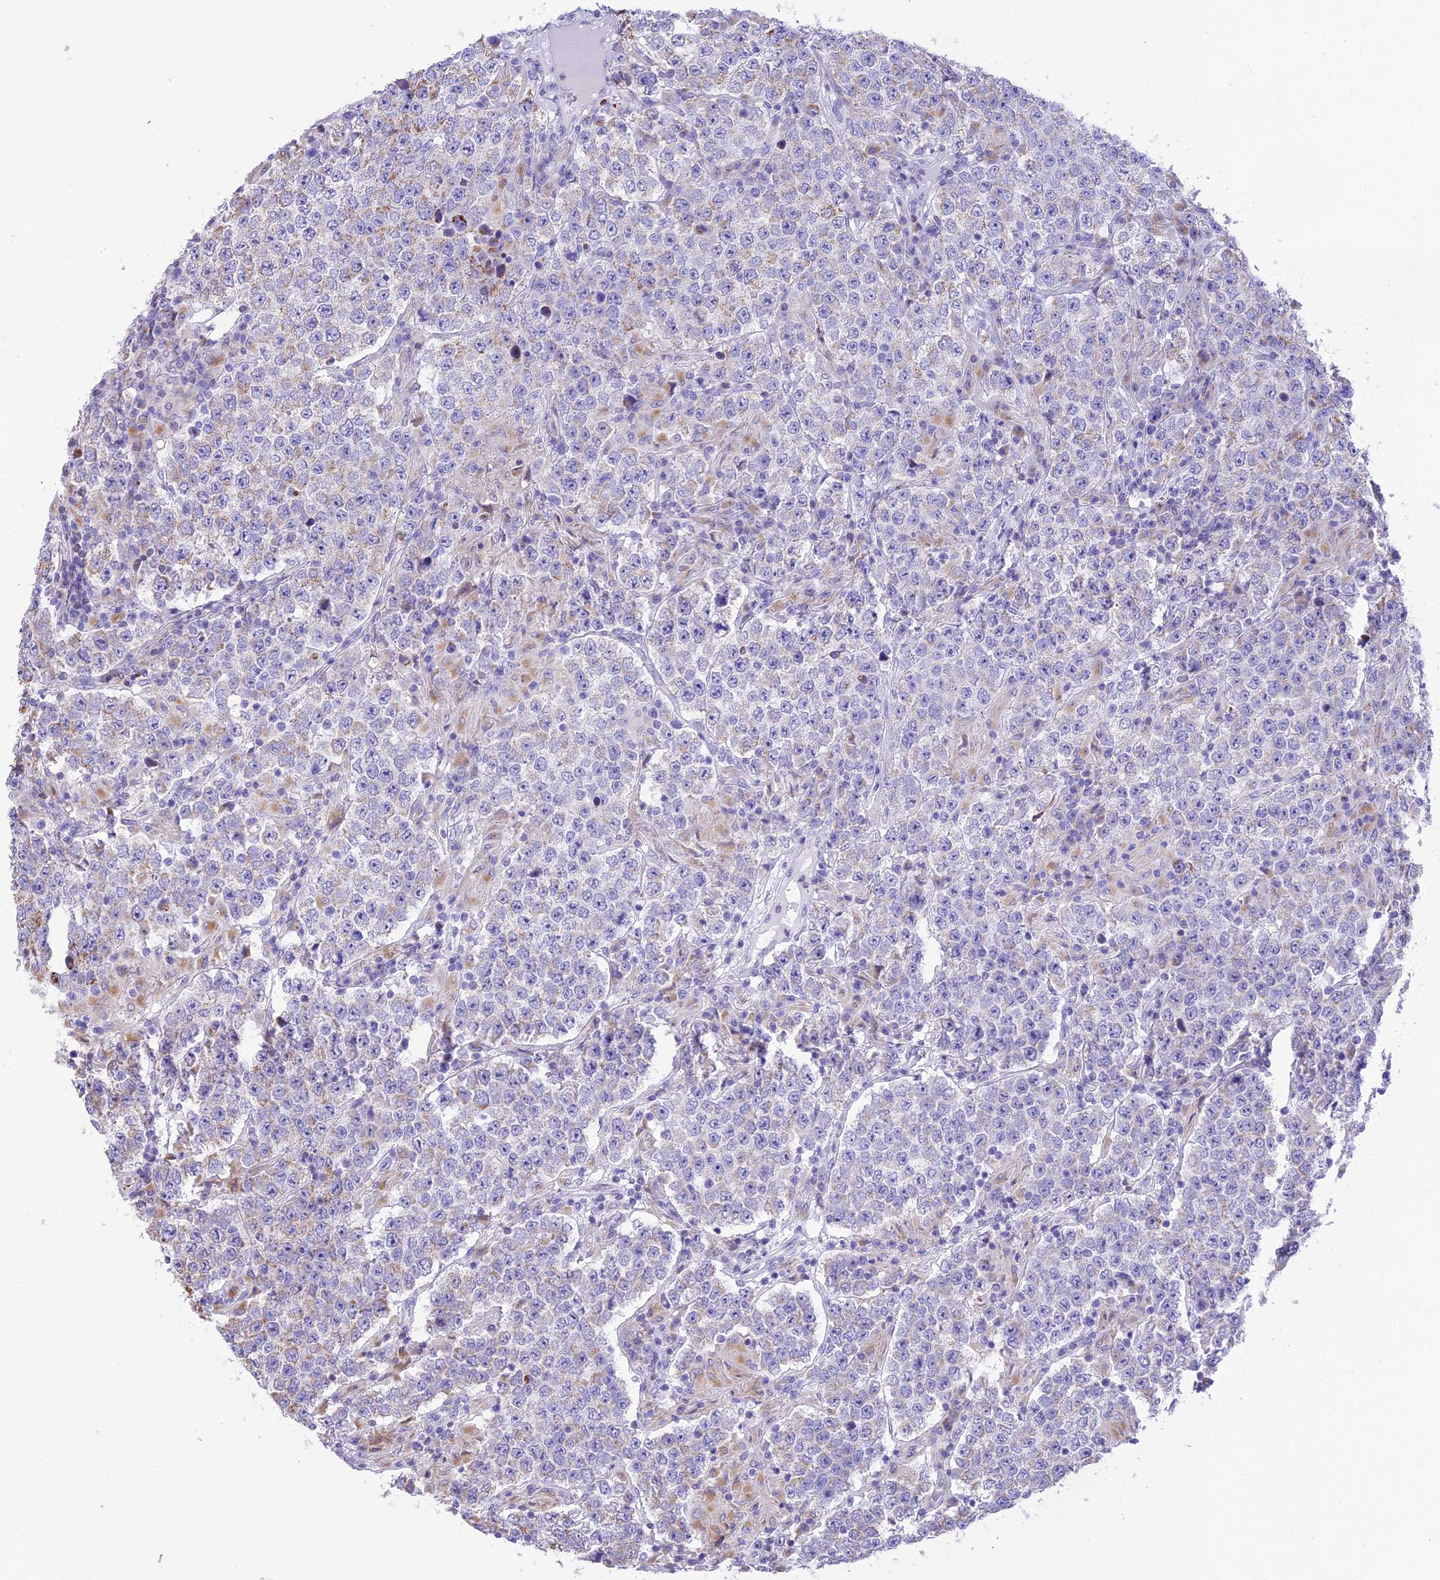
{"staining": {"intensity": "negative", "quantity": "none", "location": "none"}, "tissue": "testis cancer", "cell_type": "Tumor cells", "image_type": "cancer", "snomed": [{"axis": "morphology", "description": "Normal tissue, NOS"}, {"axis": "morphology", "description": "Urothelial carcinoma, High grade"}, {"axis": "morphology", "description": "Seminoma, NOS"}, {"axis": "morphology", "description": "Carcinoma, Embryonal, NOS"}, {"axis": "topography", "description": "Urinary bladder"}, {"axis": "topography", "description": "Testis"}], "caption": "Seminoma (testis) stained for a protein using IHC demonstrates no expression tumor cells.", "gene": "DOC2B", "patient": {"sex": "male", "age": 41}}